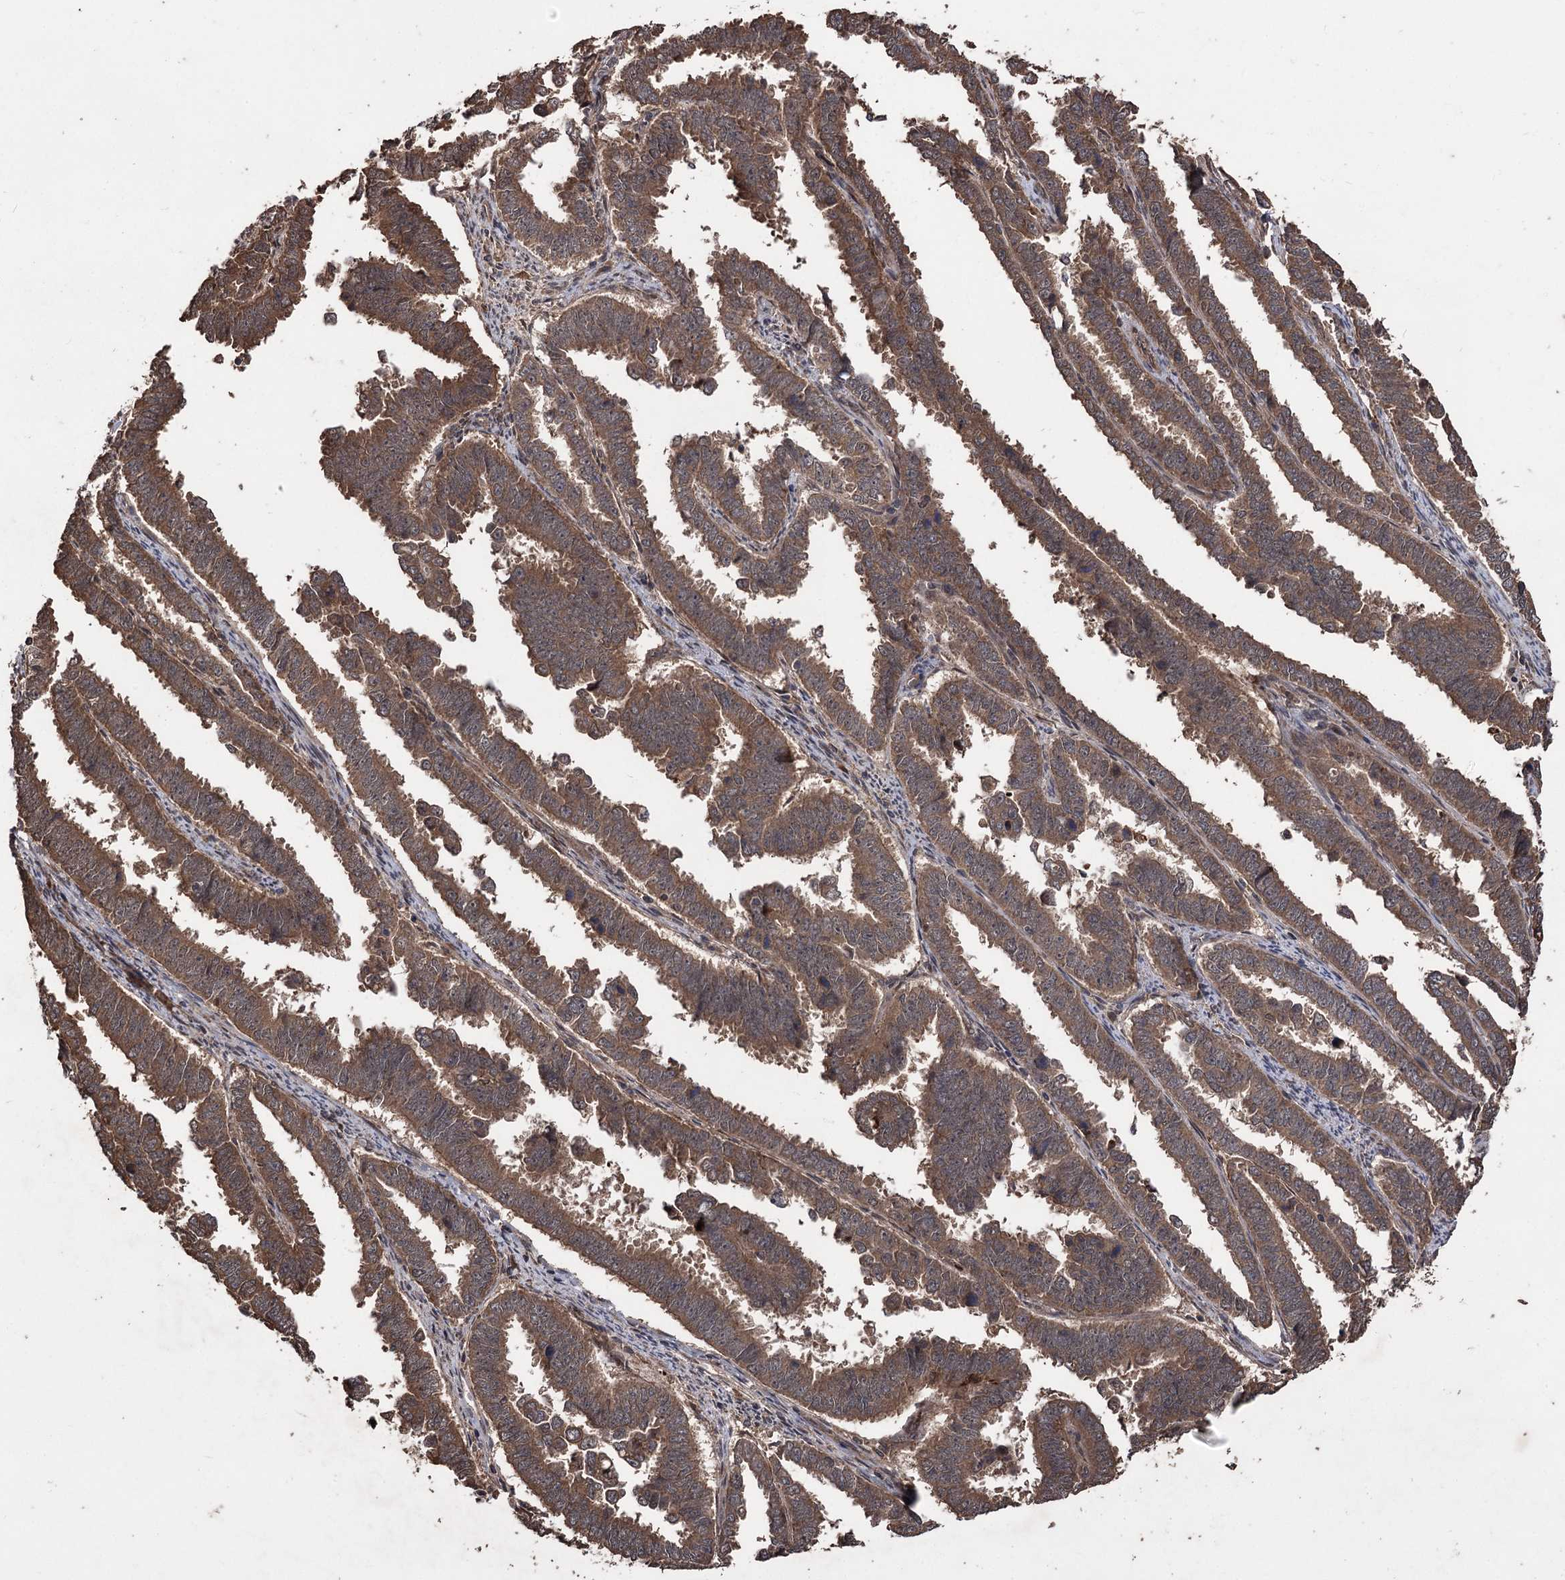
{"staining": {"intensity": "moderate", "quantity": ">75%", "location": "cytoplasmic/membranous"}, "tissue": "endometrial cancer", "cell_type": "Tumor cells", "image_type": "cancer", "snomed": [{"axis": "morphology", "description": "Adenocarcinoma, NOS"}, {"axis": "topography", "description": "Endometrium"}], "caption": "IHC photomicrograph of neoplastic tissue: human endometrial cancer (adenocarcinoma) stained using immunohistochemistry exhibits medium levels of moderate protein expression localized specifically in the cytoplasmic/membranous of tumor cells, appearing as a cytoplasmic/membranous brown color.", "gene": "RASSF3", "patient": {"sex": "female", "age": 75}}